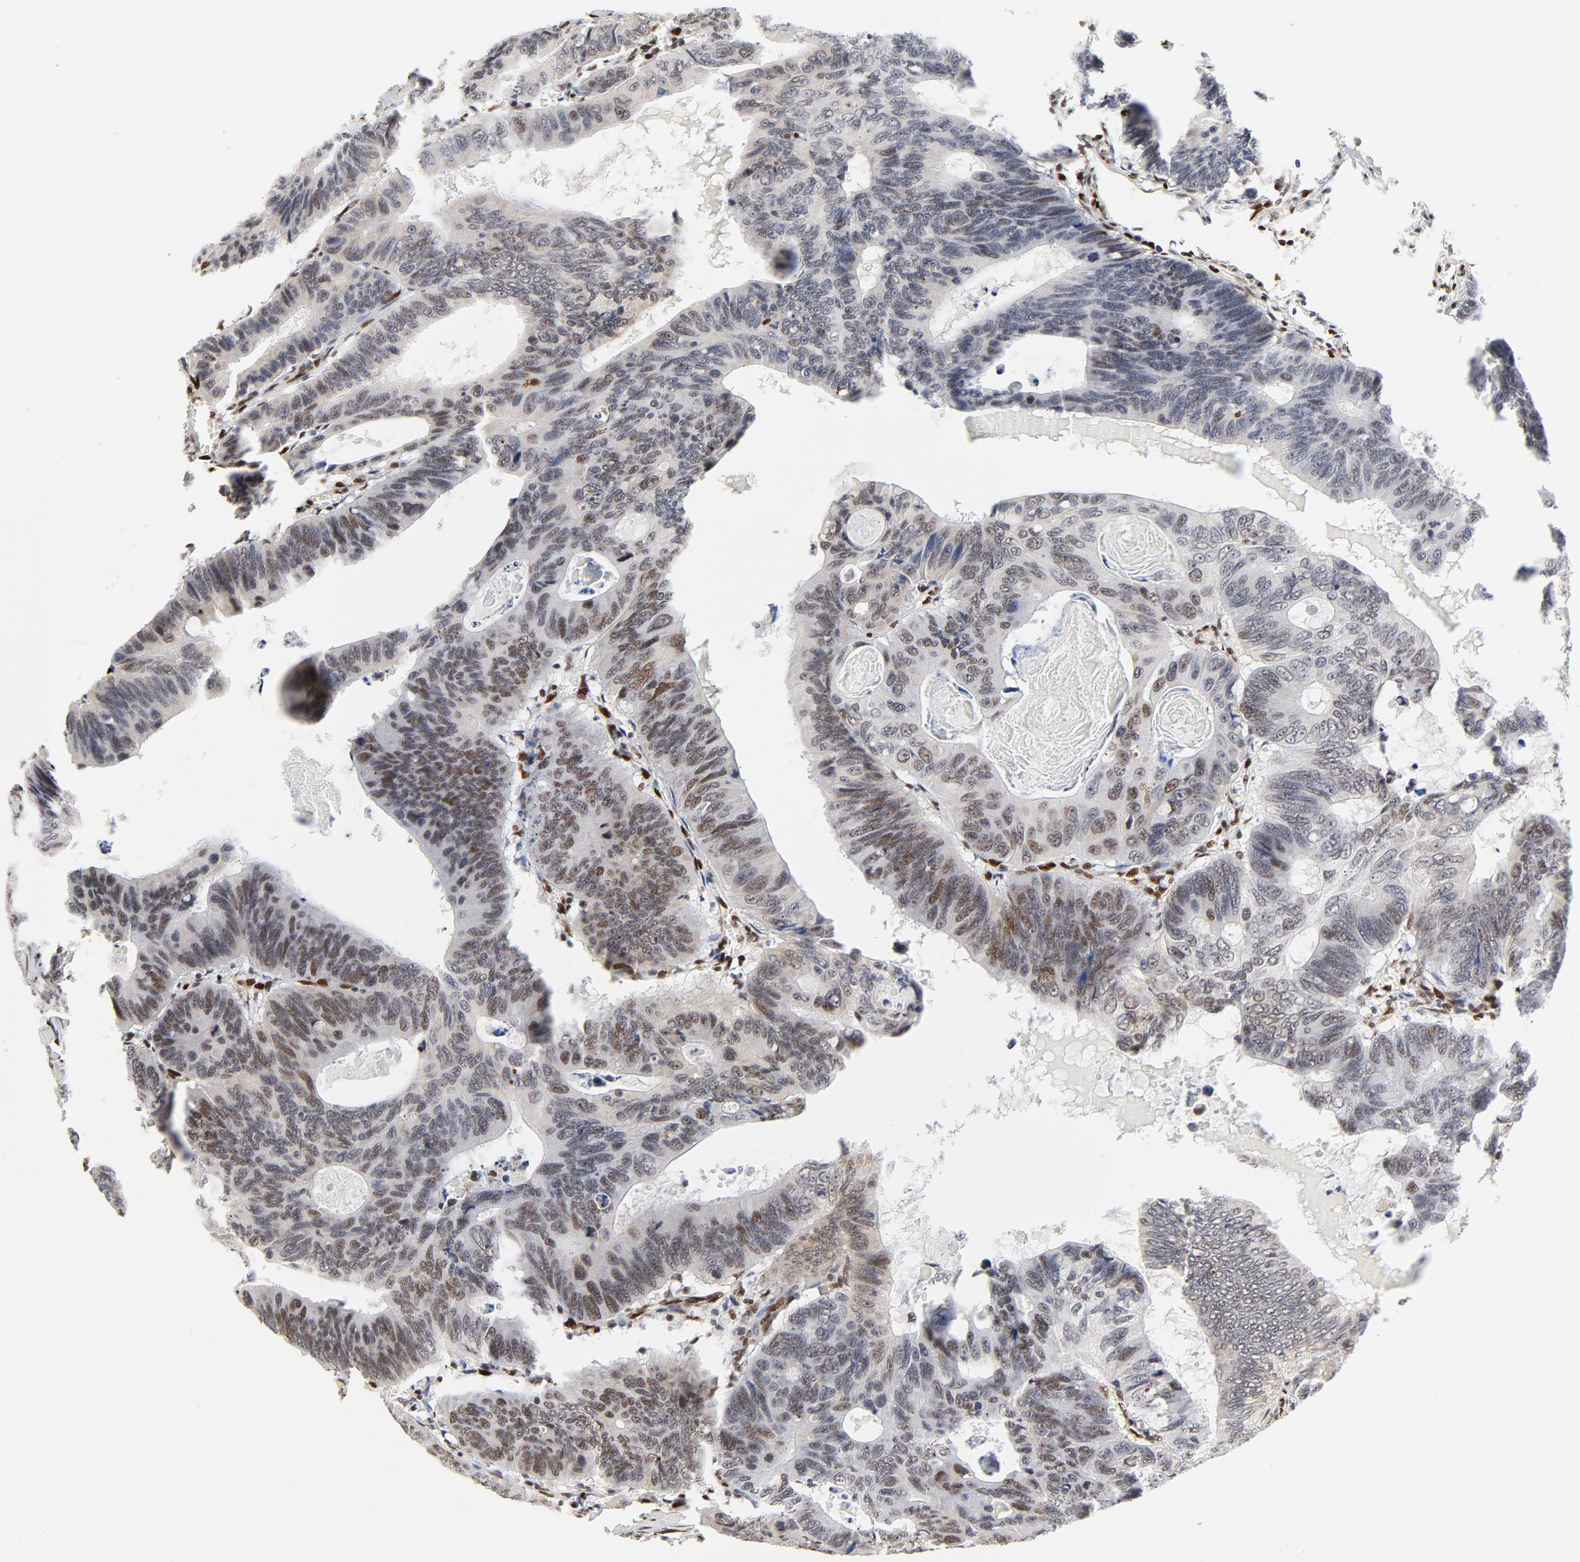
{"staining": {"intensity": "moderate", "quantity": "<25%", "location": "nuclear"}, "tissue": "colorectal cancer", "cell_type": "Tumor cells", "image_type": "cancer", "snomed": [{"axis": "morphology", "description": "Adenocarcinoma, NOS"}, {"axis": "topography", "description": "Colon"}], "caption": "Immunohistochemistry (IHC) micrograph of human colorectal cancer stained for a protein (brown), which exhibits low levels of moderate nuclear expression in about <25% of tumor cells.", "gene": "MEF2A", "patient": {"sex": "female", "age": 55}}